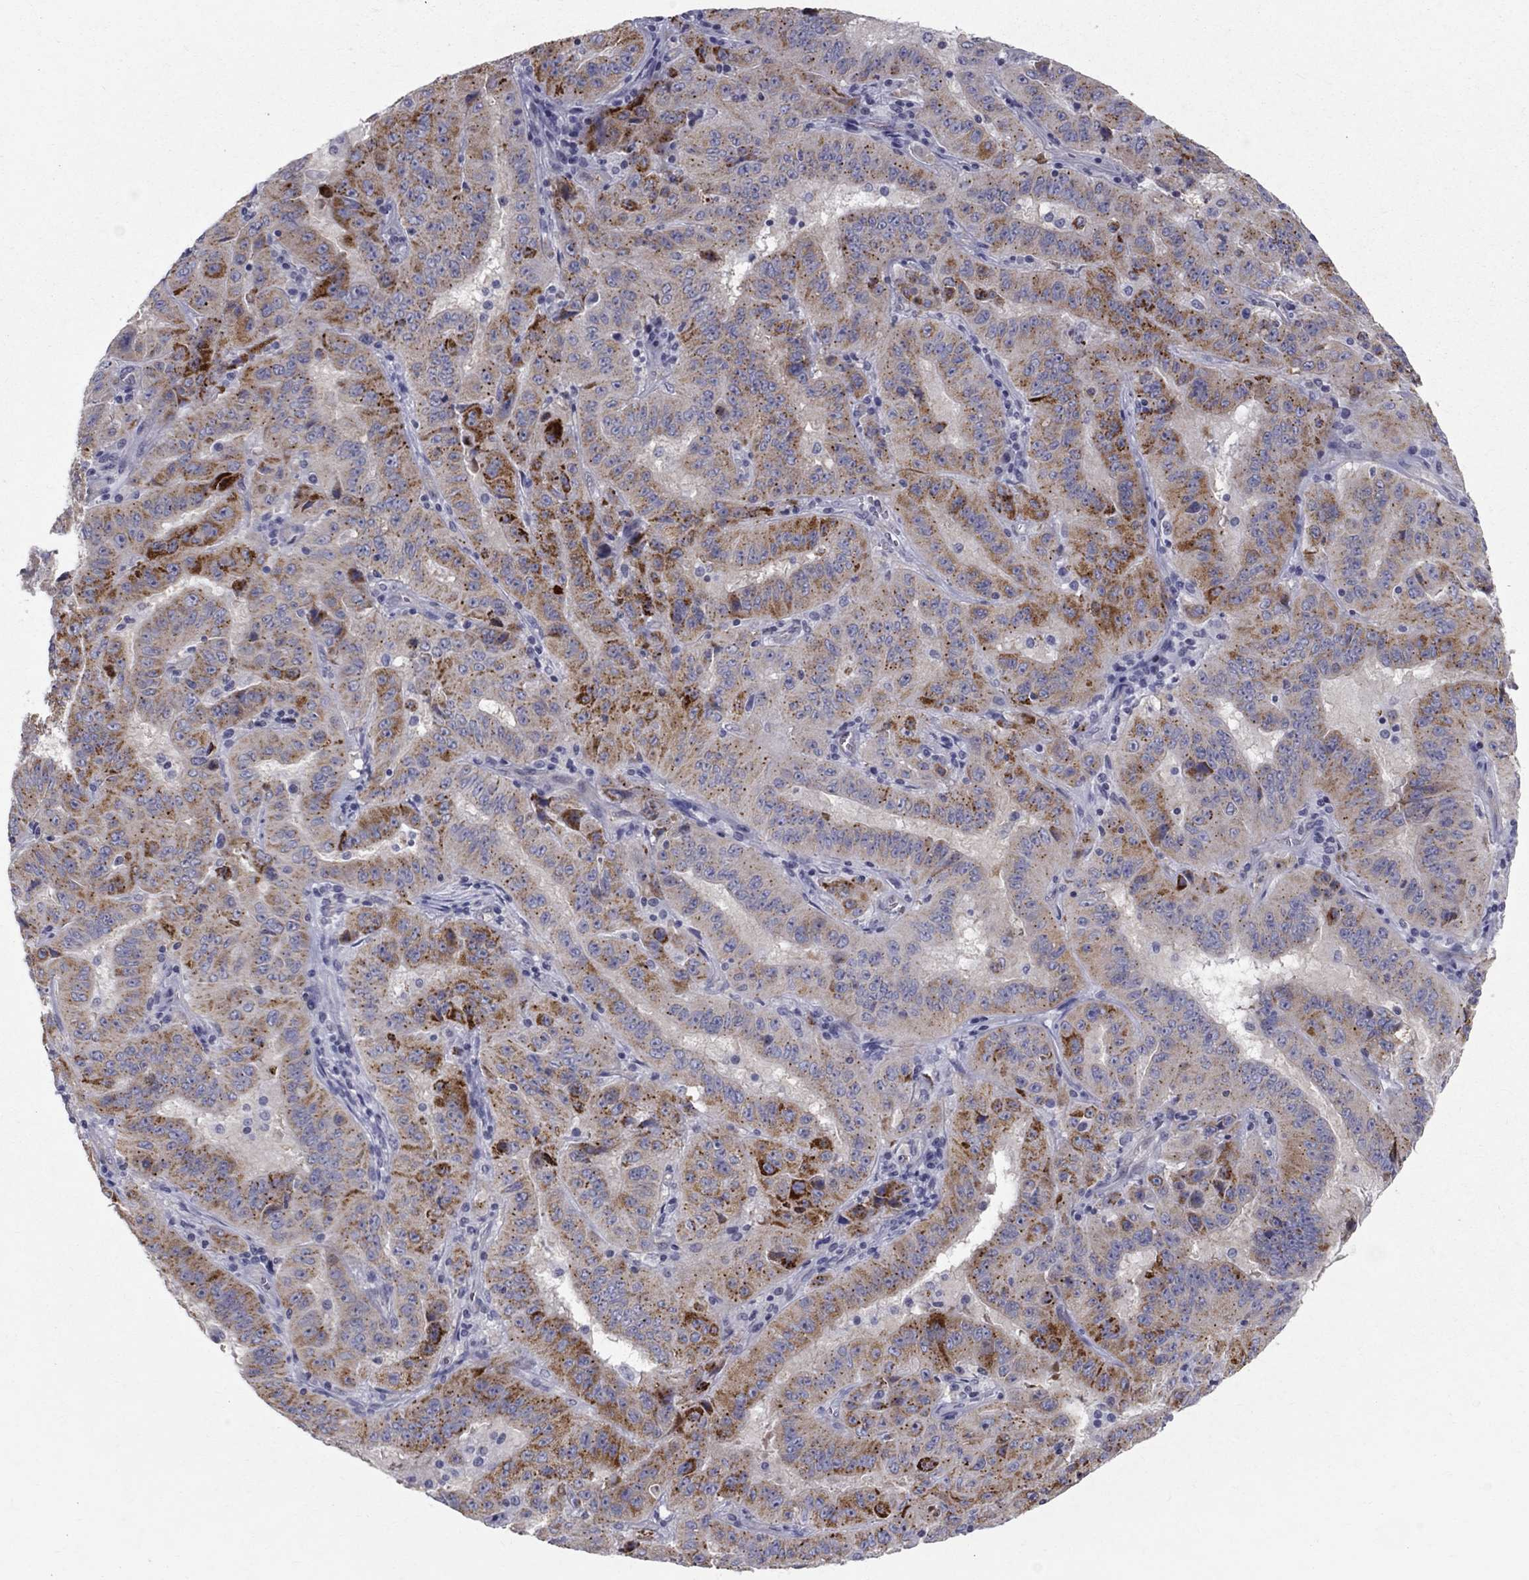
{"staining": {"intensity": "strong", "quantity": "<25%", "location": "cytoplasmic/membranous"}, "tissue": "pancreatic cancer", "cell_type": "Tumor cells", "image_type": "cancer", "snomed": [{"axis": "morphology", "description": "Adenocarcinoma, NOS"}, {"axis": "topography", "description": "Pancreas"}], "caption": "This photomicrograph shows adenocarcinoma (pancreatic) stained with immunohistochemistry (IHC) to label a protein in brown. The cytoplasmic/membranous of tumor cells show strong positivity for the protein. Nuclei are counter-stained blue.", "gene": "CLIC6", "patient": {"sex": "male", "age": 63}}